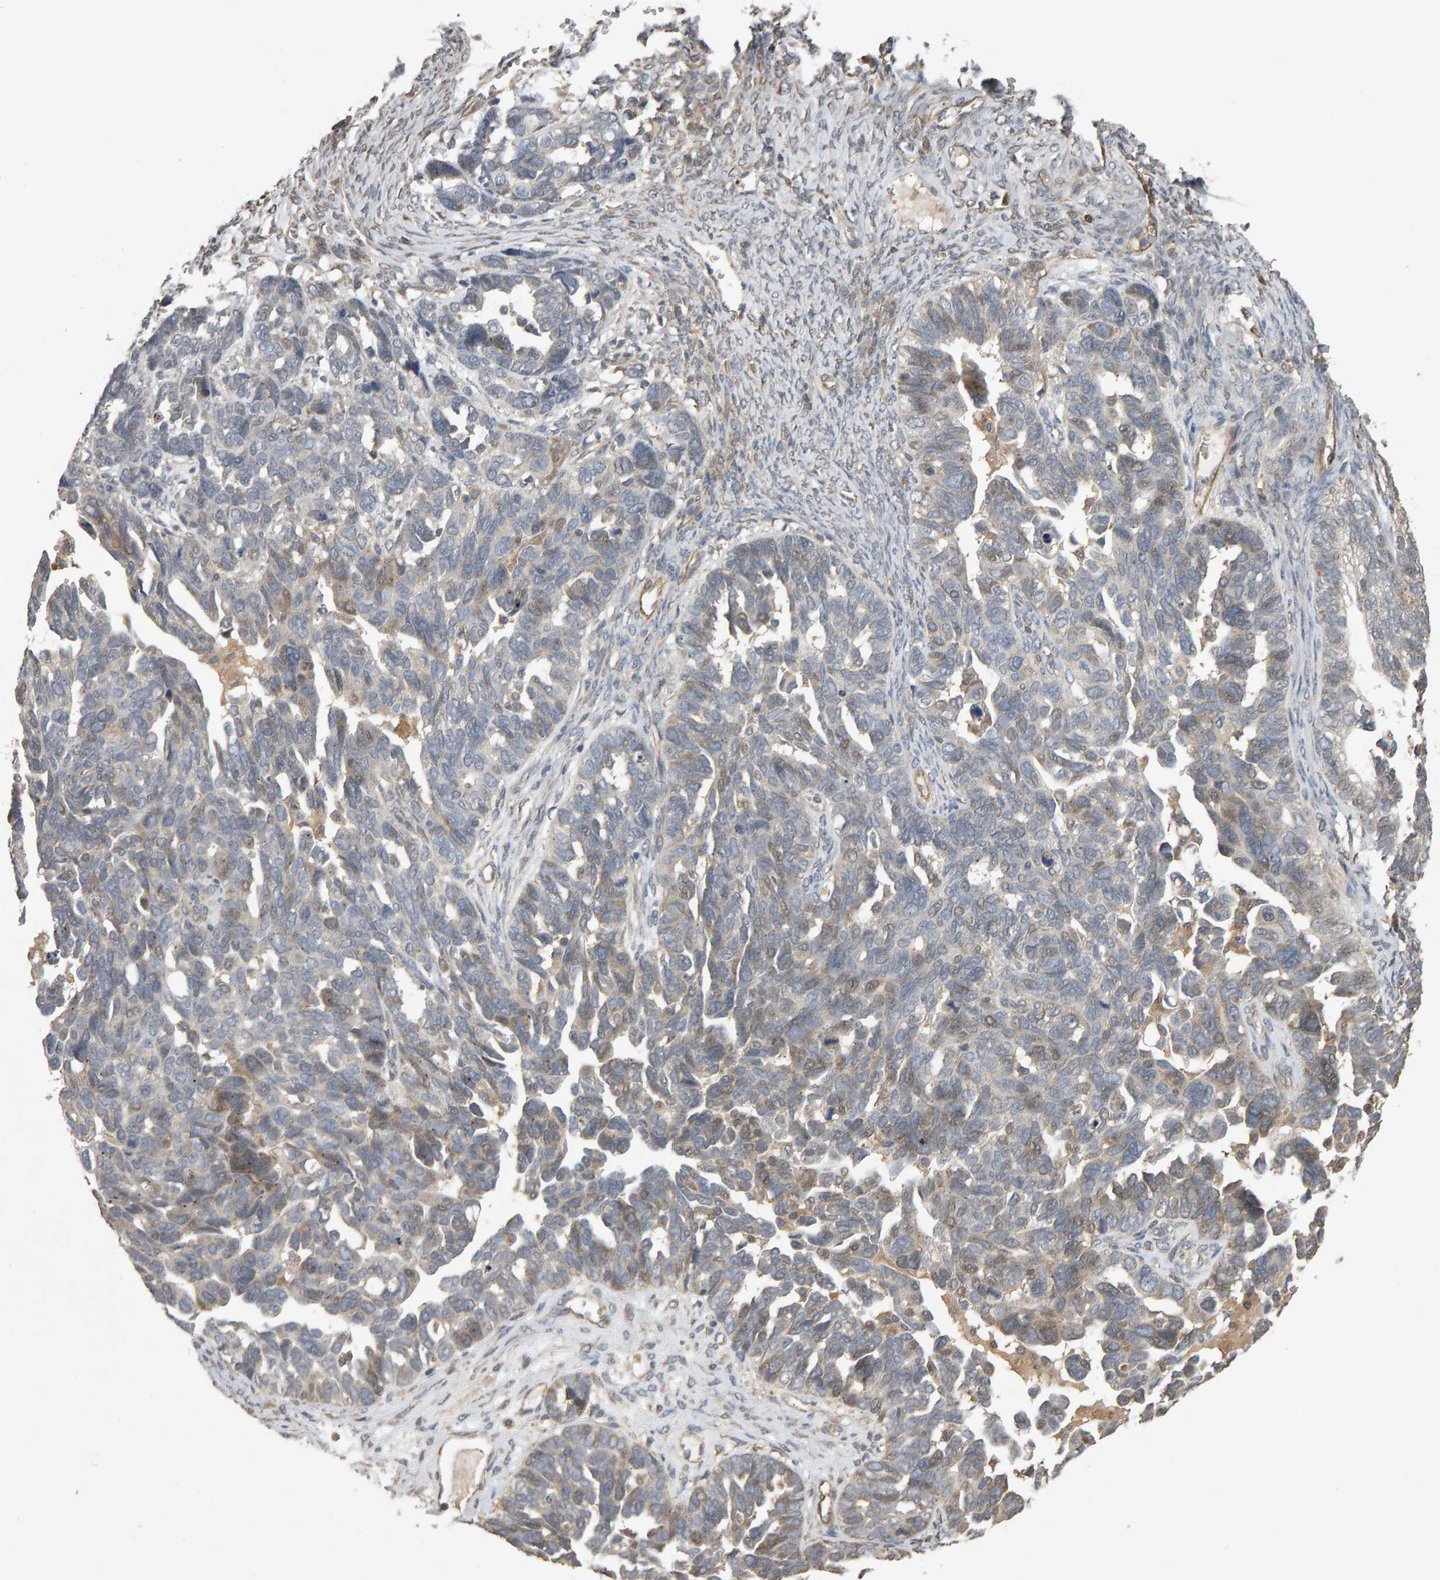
{"staining": {"intensity": "weak", "quantity": "<25%", "location": "cytoplasmic/membranous"}, "tissue": "ovarian cancer", "cell_type": "Tumor cells", "image_type": "cancer", "snomed": [{"axis": "morphology", "description": "Cystadenocarcinoma, serous, NOS"}, {"axis": "topography", "description": "Ovary"}], "caption": "The IHC micrograph has no significant positivity in tumor cells of ovarian cancer tissue.", "gene": "COASY", "patient": {"sex": "female", "age": 79}}